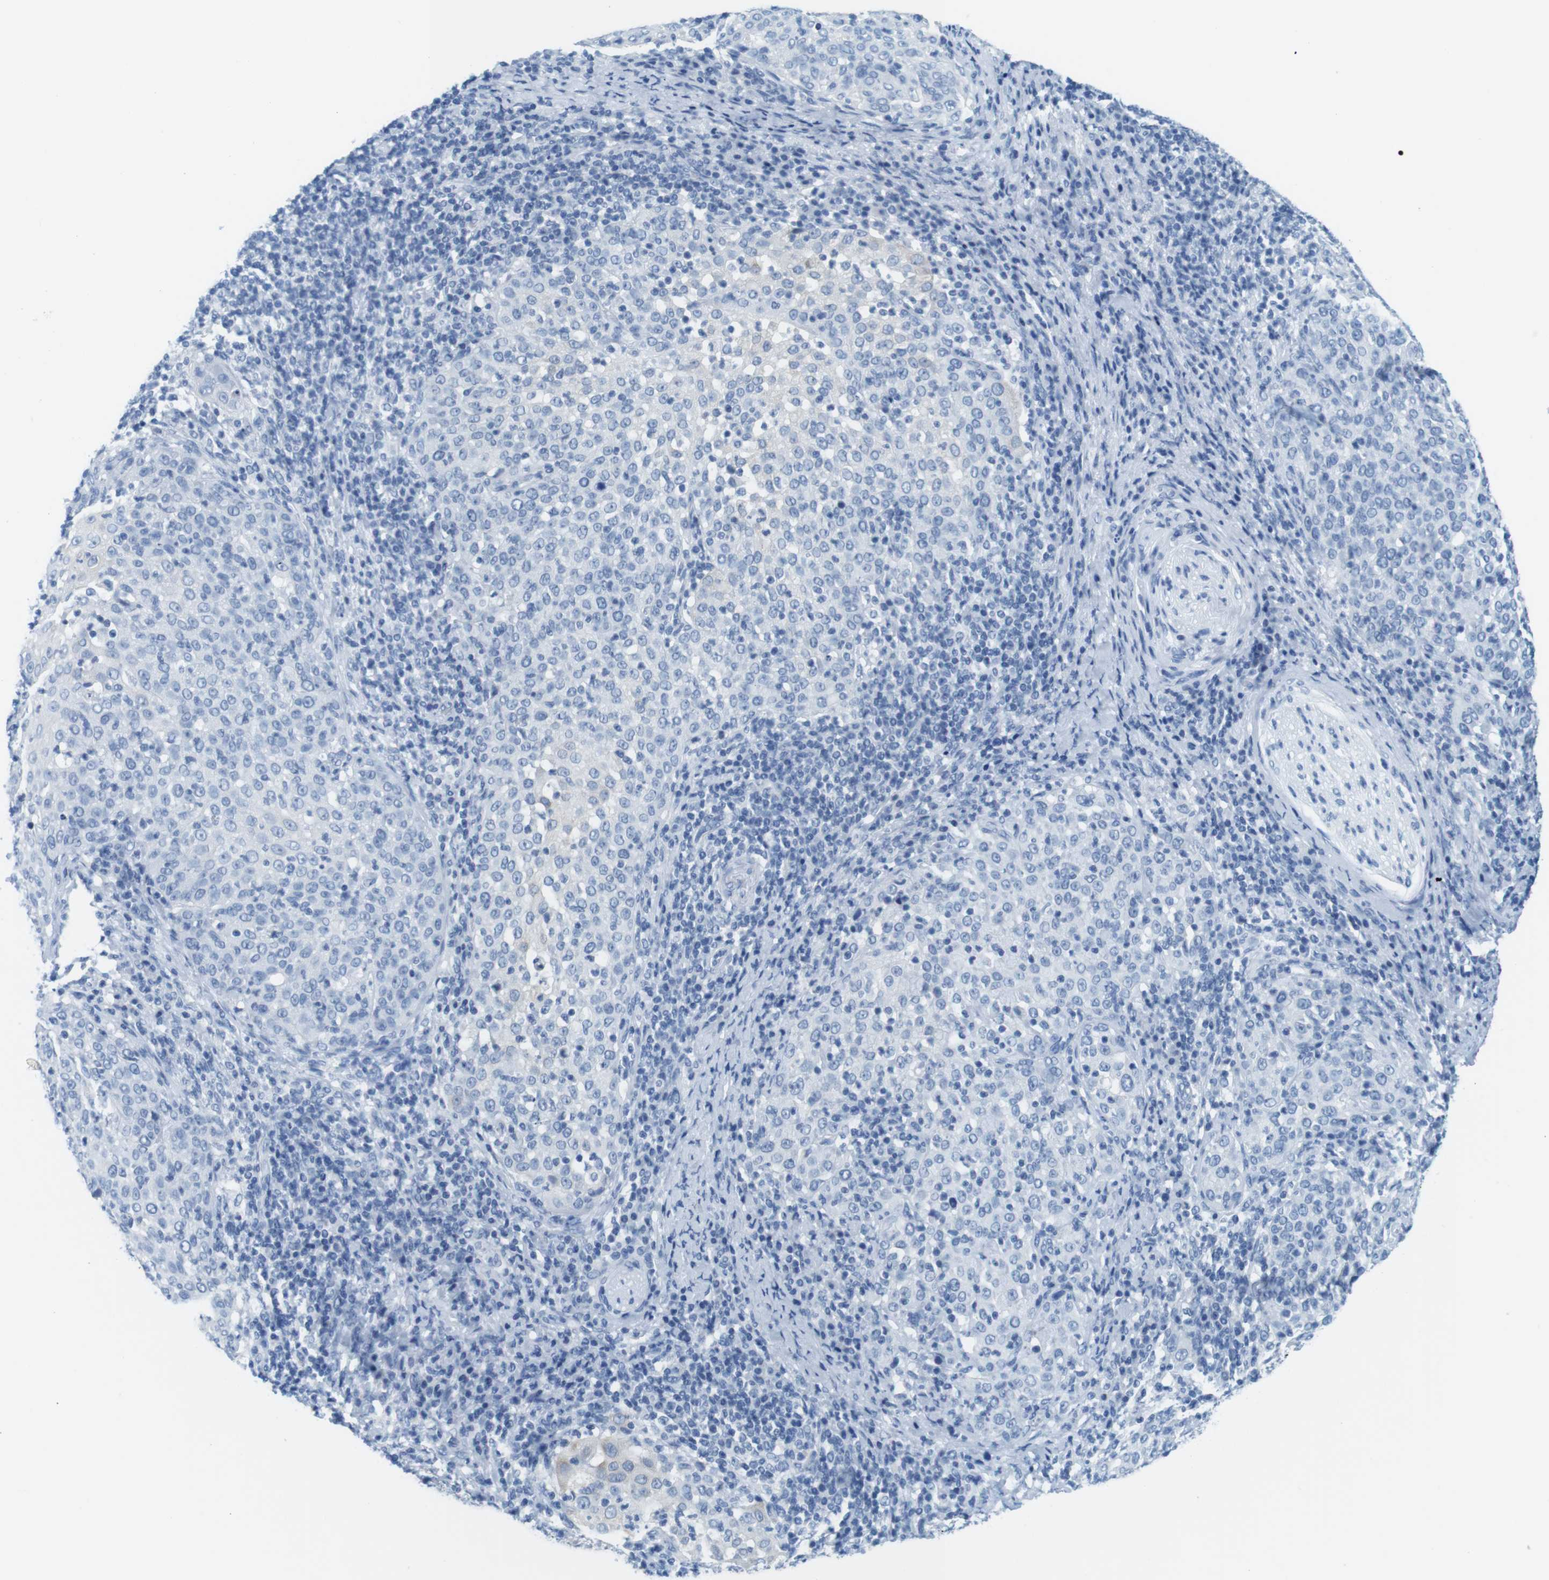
{"staining": {"intensity": "negative", "quantity": "none", "location": "none"}, "tissue": "cervical cancer", "cell_type": "Tumor cells", "image_type": "cancer", "snomed": [{"axis": "morphology", "description": "Squamous cell carcinoma, NOS"}, {"axis": "topography", "description": "Cervix"}], "caption": "Immunohistochemistry histopathology image of squamous cell carcinoma (cervical) stained for a protein (brown), which shows no staining in tumor cells.", "gene": "CYP2C9", "patient": {"sex": "female", "age": 51}}